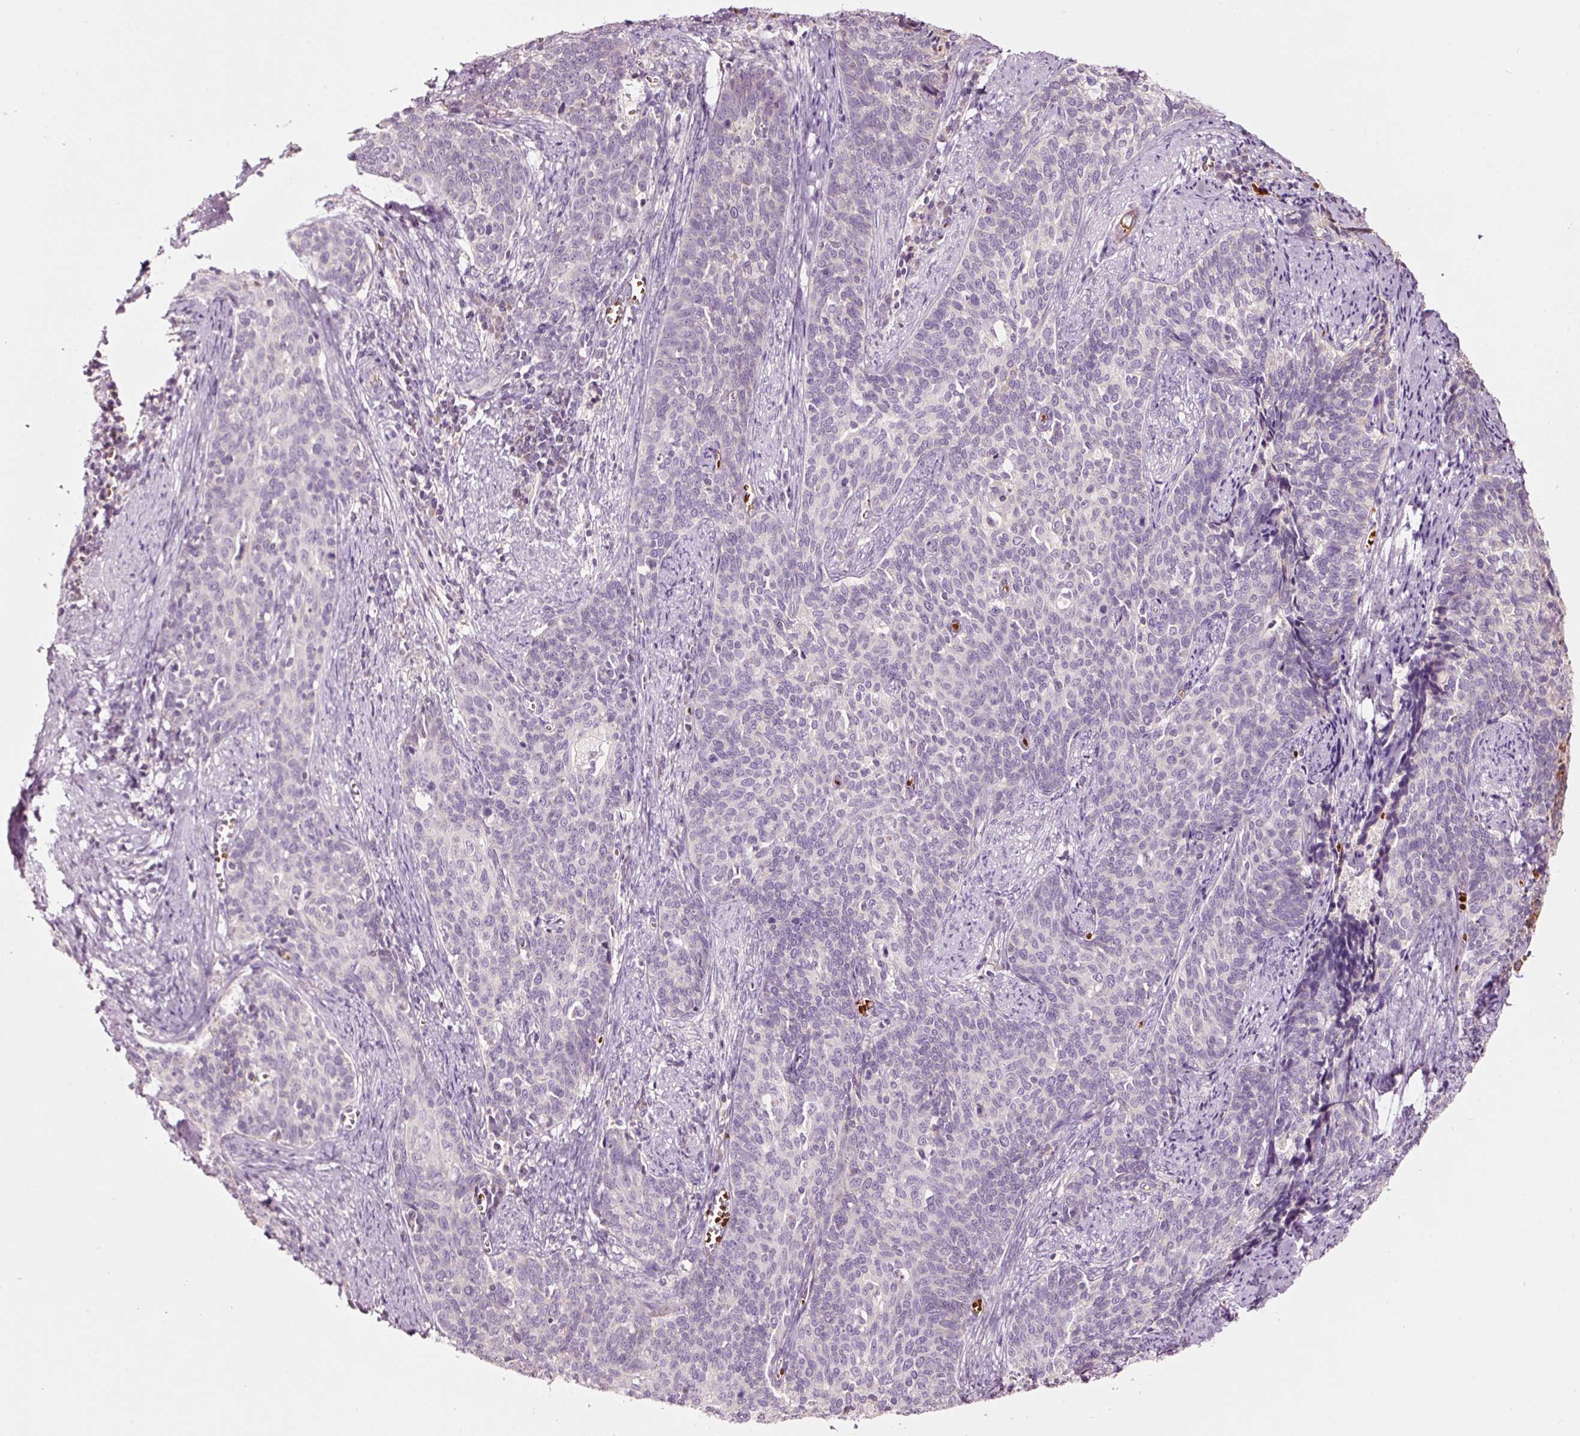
{"staining": {"intensity": "negative", "quantity": "none", "location": "none"}, "tissue": "cervical cancer", "cell_type": "Tumor cells", "image_type": "cancer", "snomed": [{"axis": "morphology", "description": "Squamous cell carcinoma, NOS"}, {"axis": "topography", "description": "Cervix"}], "caption": "High magnification brightfield microscopy of cervical squamous cell carcinoma stained with DAB (brown) and counterstained with hematoxylin (blue): tumor cells show no significant expression.", "gene": "LDHAL6B", "patient": {"sex": "female", "age": 39}}